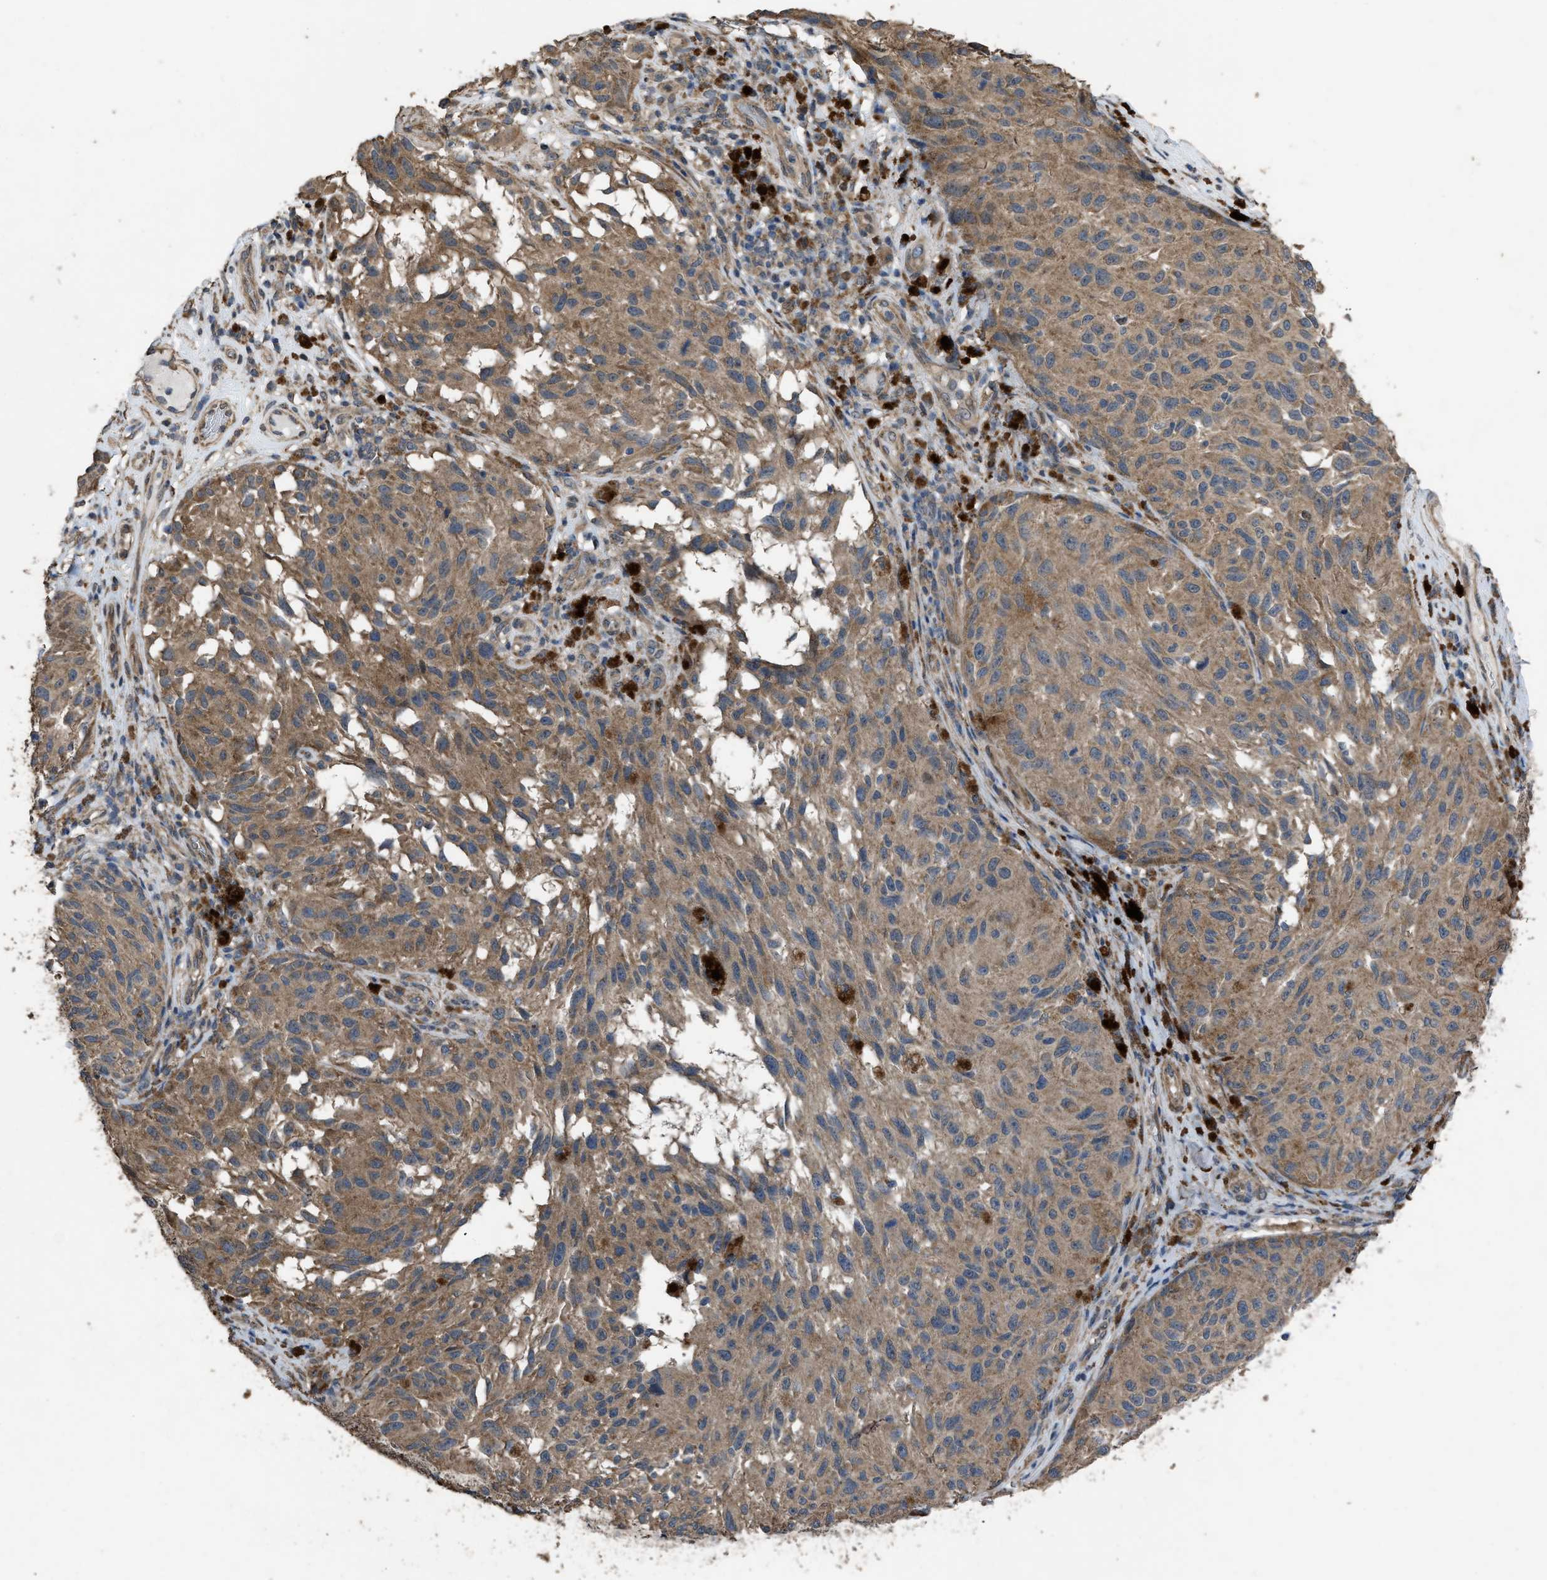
{"staining": {"intensity": "moderate", "quantity": ">75%", "location": "cytoplasmic/membranous"}, "tissue": "melanoma", "cell_type": "Tumor cells", "image_type": "cancer", "snomed": [{"axis": "morphology", "description": "Malignant melanoma, NOS"}, {"axis": "topography", "description": "Skin"}], "caption": "Moderate cytoplasmic/membranous protein staining is identified in about >75% of tumor cells in malignant melanoma.", "gene": "ARL6", "patient": {"sex": "female", "age": 73}}